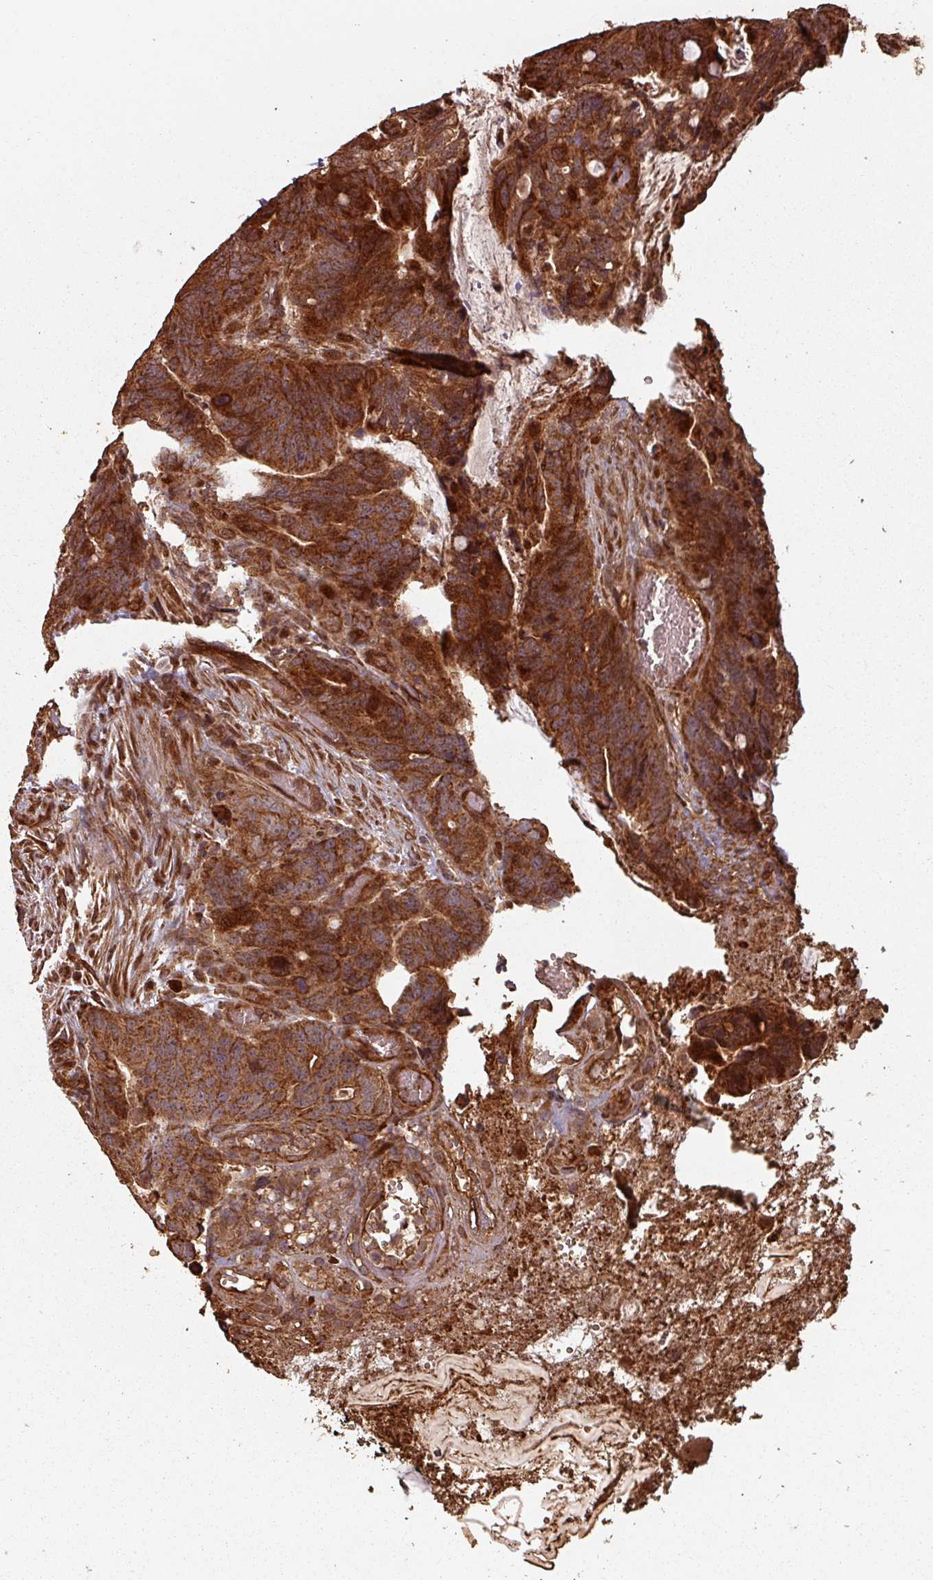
{"staining": {"intensity": "strong", "quantity": ">75%", "location": "cytoplasmic/membranous,nuclear"}, "tissue": "colorectal cancer", "cell_type": "Tumor cells", "image_type": "cancer", "snomed": [{"axis": "morphology", "description": "Adenocarcinoma, NOS"}, {"axis": "topography", "description": "Colon"}], "caption": "Brown immunohistochemical staining in colorectal cancer (adenocarcinoma) shows strong cytoplasmic/membranous and nuclear expression in about >75% of tumor cells.", "gene": "EID1", "patient": {"sex": "female", "age": 82}}